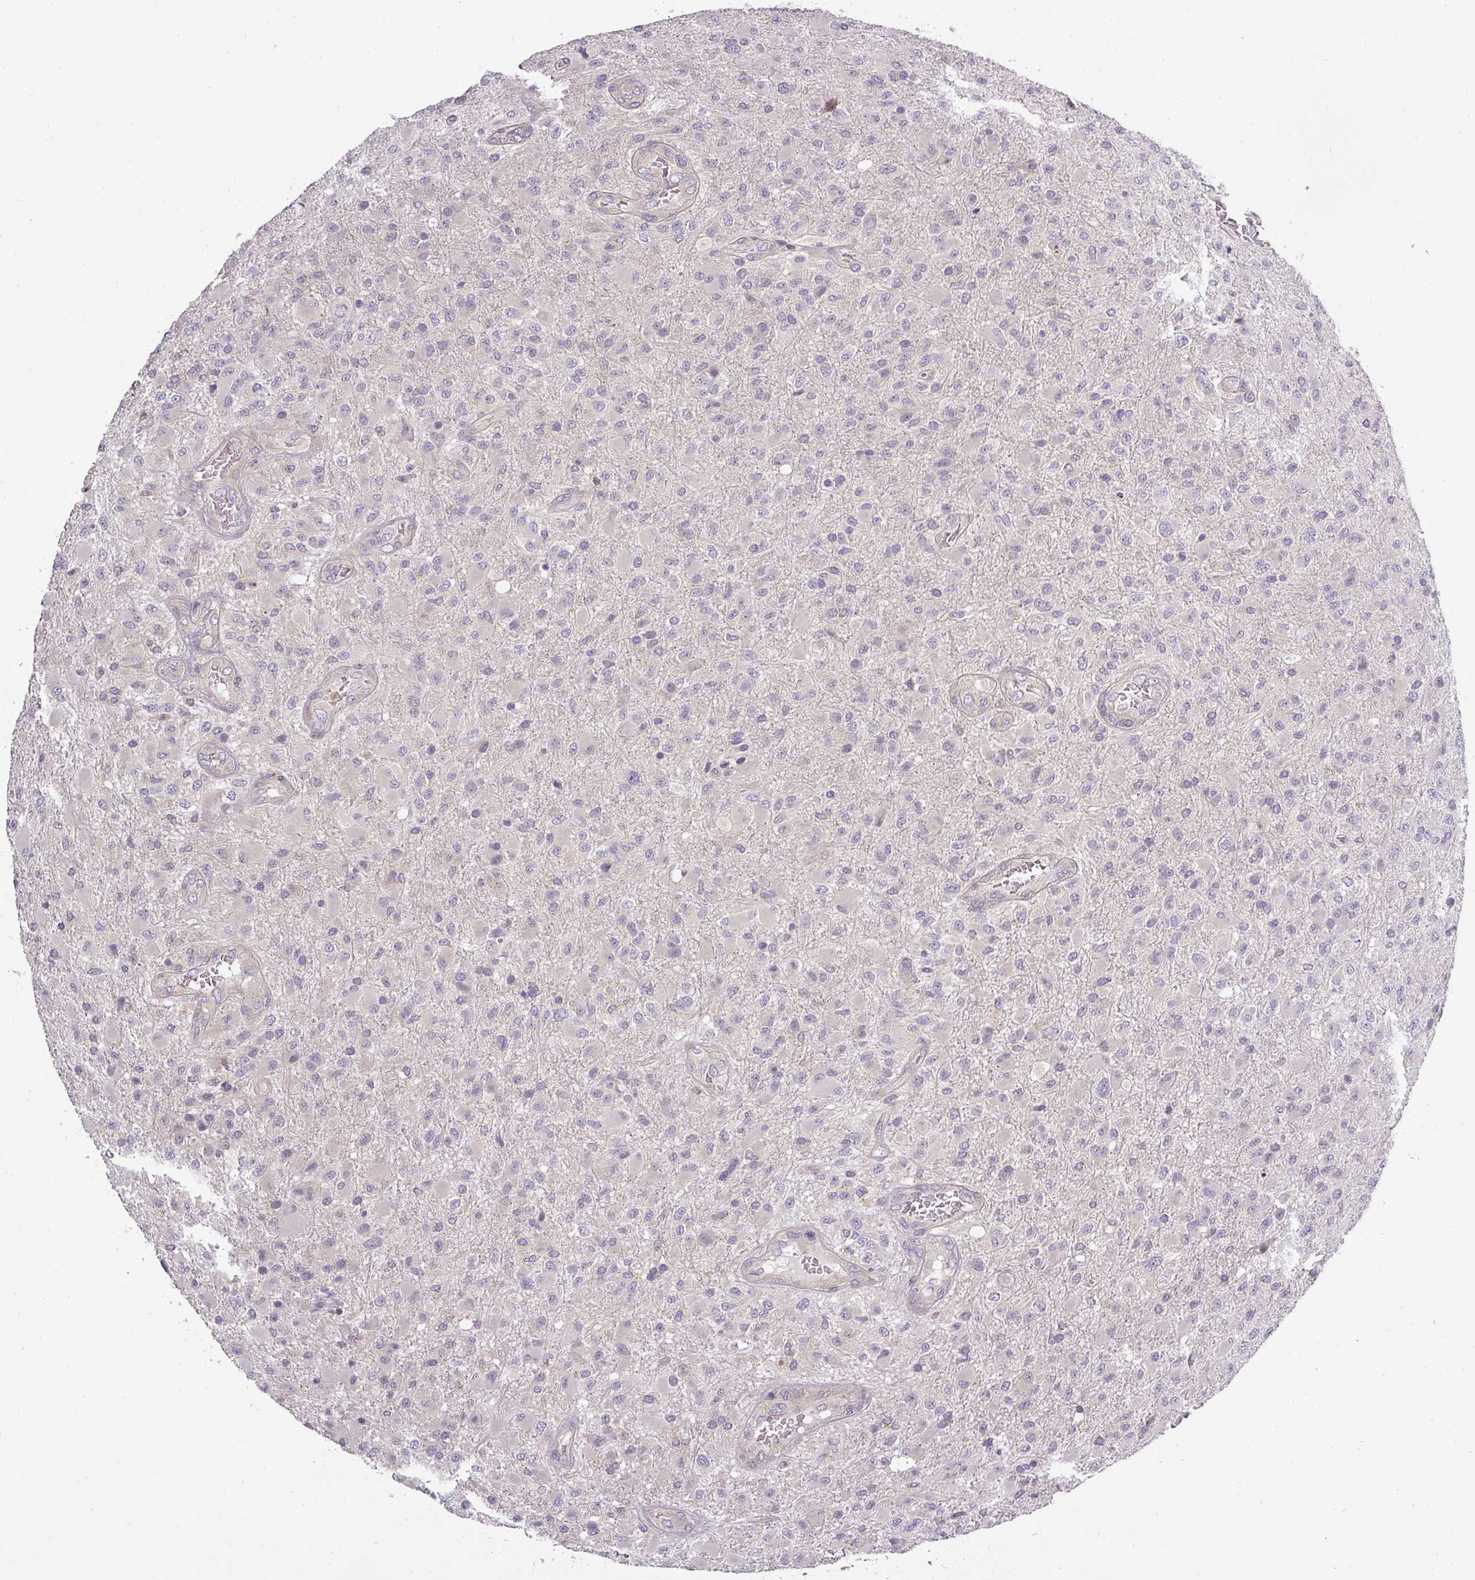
{"staining": {"intensity": "negative", "quantity": "none", "location": "none"}, "tissue": "glioma", "cell_type": "Tumor cells", "image_type": "cancer", "snomed": [{"axis": "morphology", "description": "Glioma, malignant, Low grade"}, {"axis": "topography", "description": "Brain"}], "caption": "Glioma stained for a protein using IHC demonstrates no expression tumor cells.", "gene": "NIN", "patient": {"sex": "male", "age": 65}}